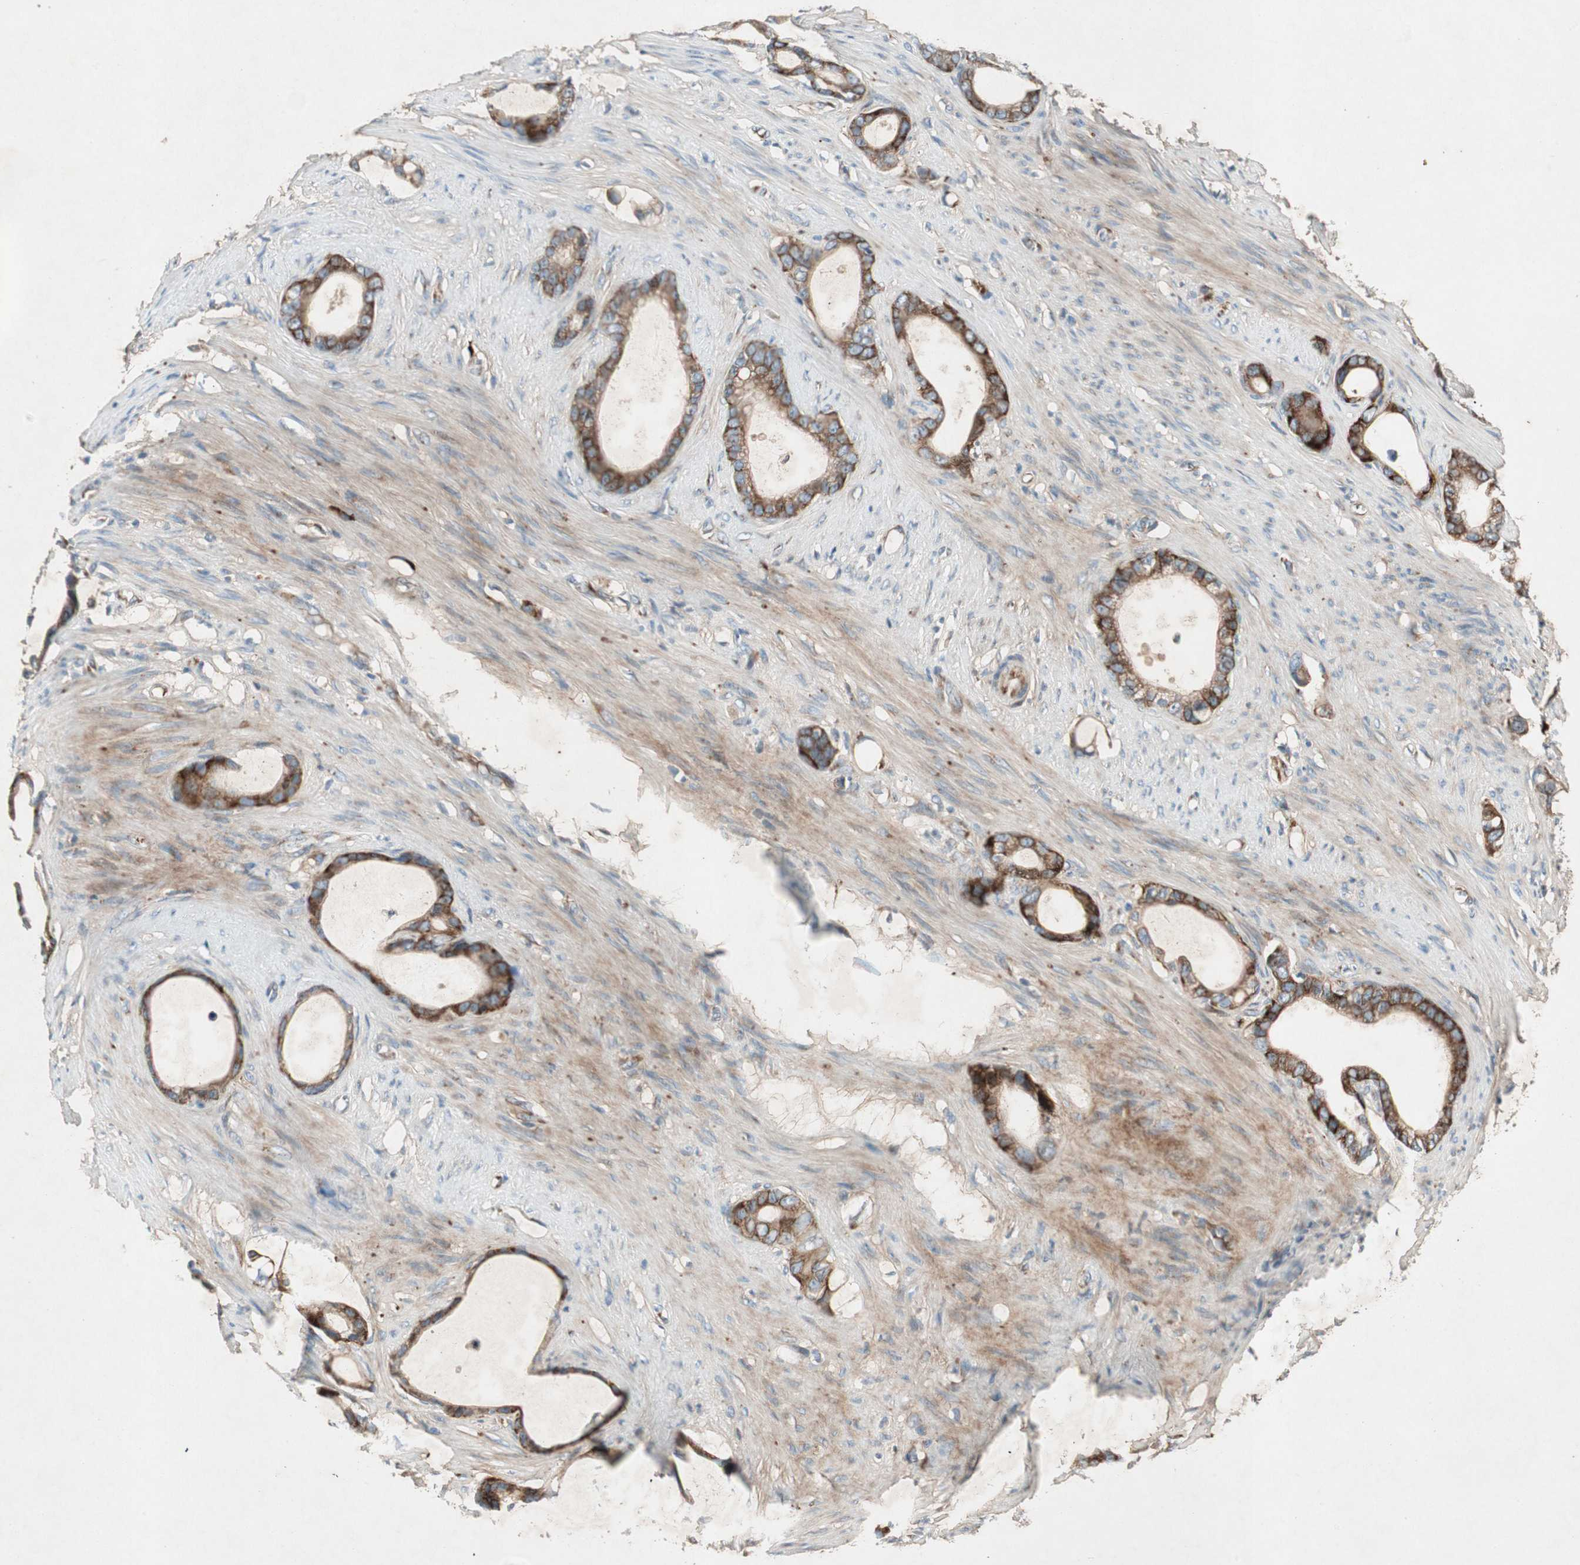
{"staining": {"intensity": "strong", "quantity": ">75%", "location": "cytoplasmic/membranous"}, "tissue": "stomach cancer", "cell_type": "Tumor cells", "image_type": "cancer", "snomed": [{"axis": "morphology", "description": "Adenocarcinoma, NOS"}, {"axis": "topography", "description": "Stomach"}], "caption": "A high amount of strong cytoplasmic/membranous positivity is appreciated in about >75% of tumor cells in stomach cancer (adenocarcinoma) tissue.", "gene": "APOO", "patient": {"sex": "female", "age": 75}}